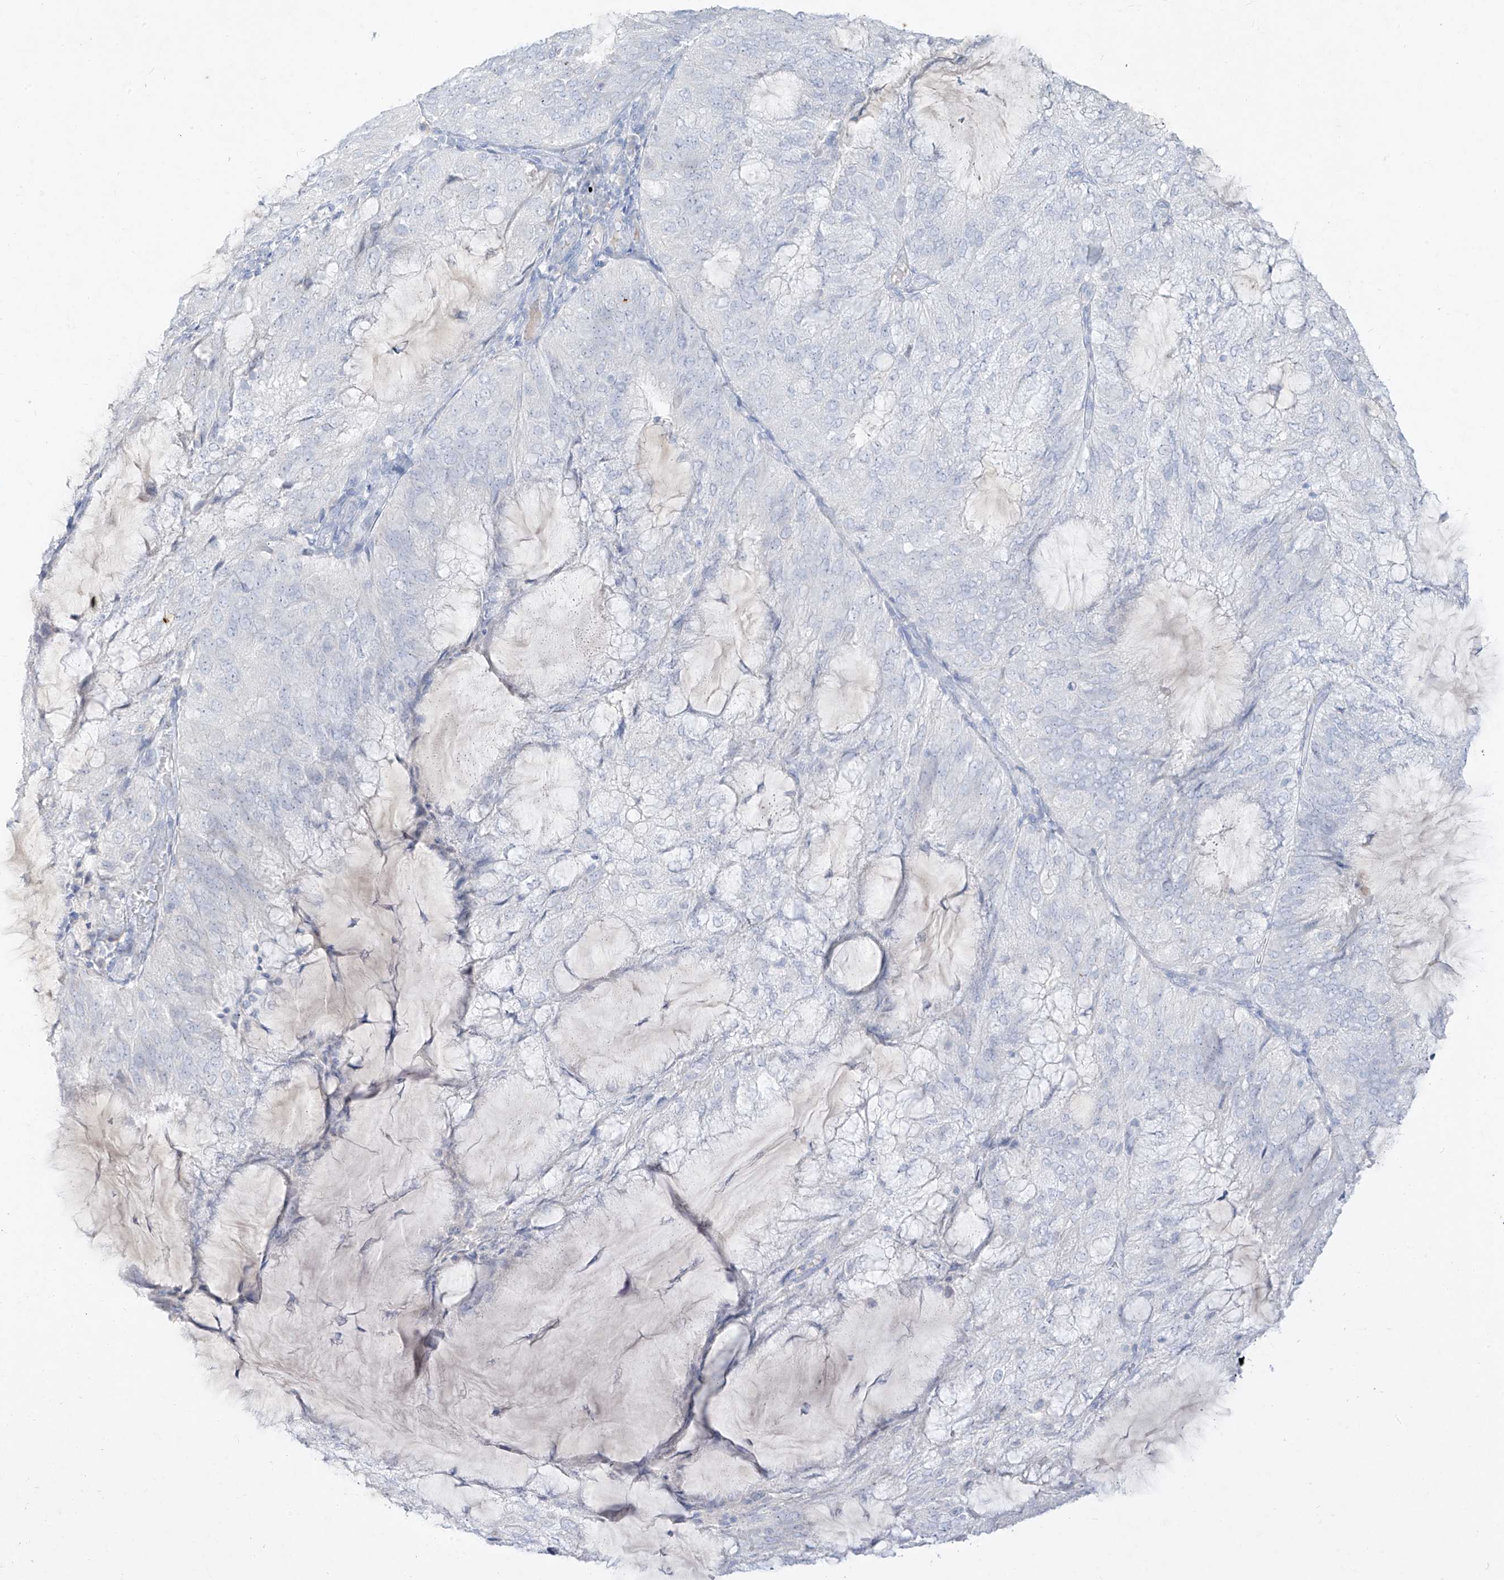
{"staining": {"intensity": "negative", "quantity": "none", "location": "none"}, "tissue": "endometrial cancer", "cell_type": "Tumor cells", "image_type": "cancer", "snomed": [{"axis": "morphology", "description": "Adenocarcinoma, NOS"}, {"axis": "topography", "description": "Endometrium"}], "caption": "The histopathology image reveals no significant expression in tumor cells of endometrial adenocarcinoma.", "gene": "TGM4", "patient": {"sex": "female", "age": 81}}